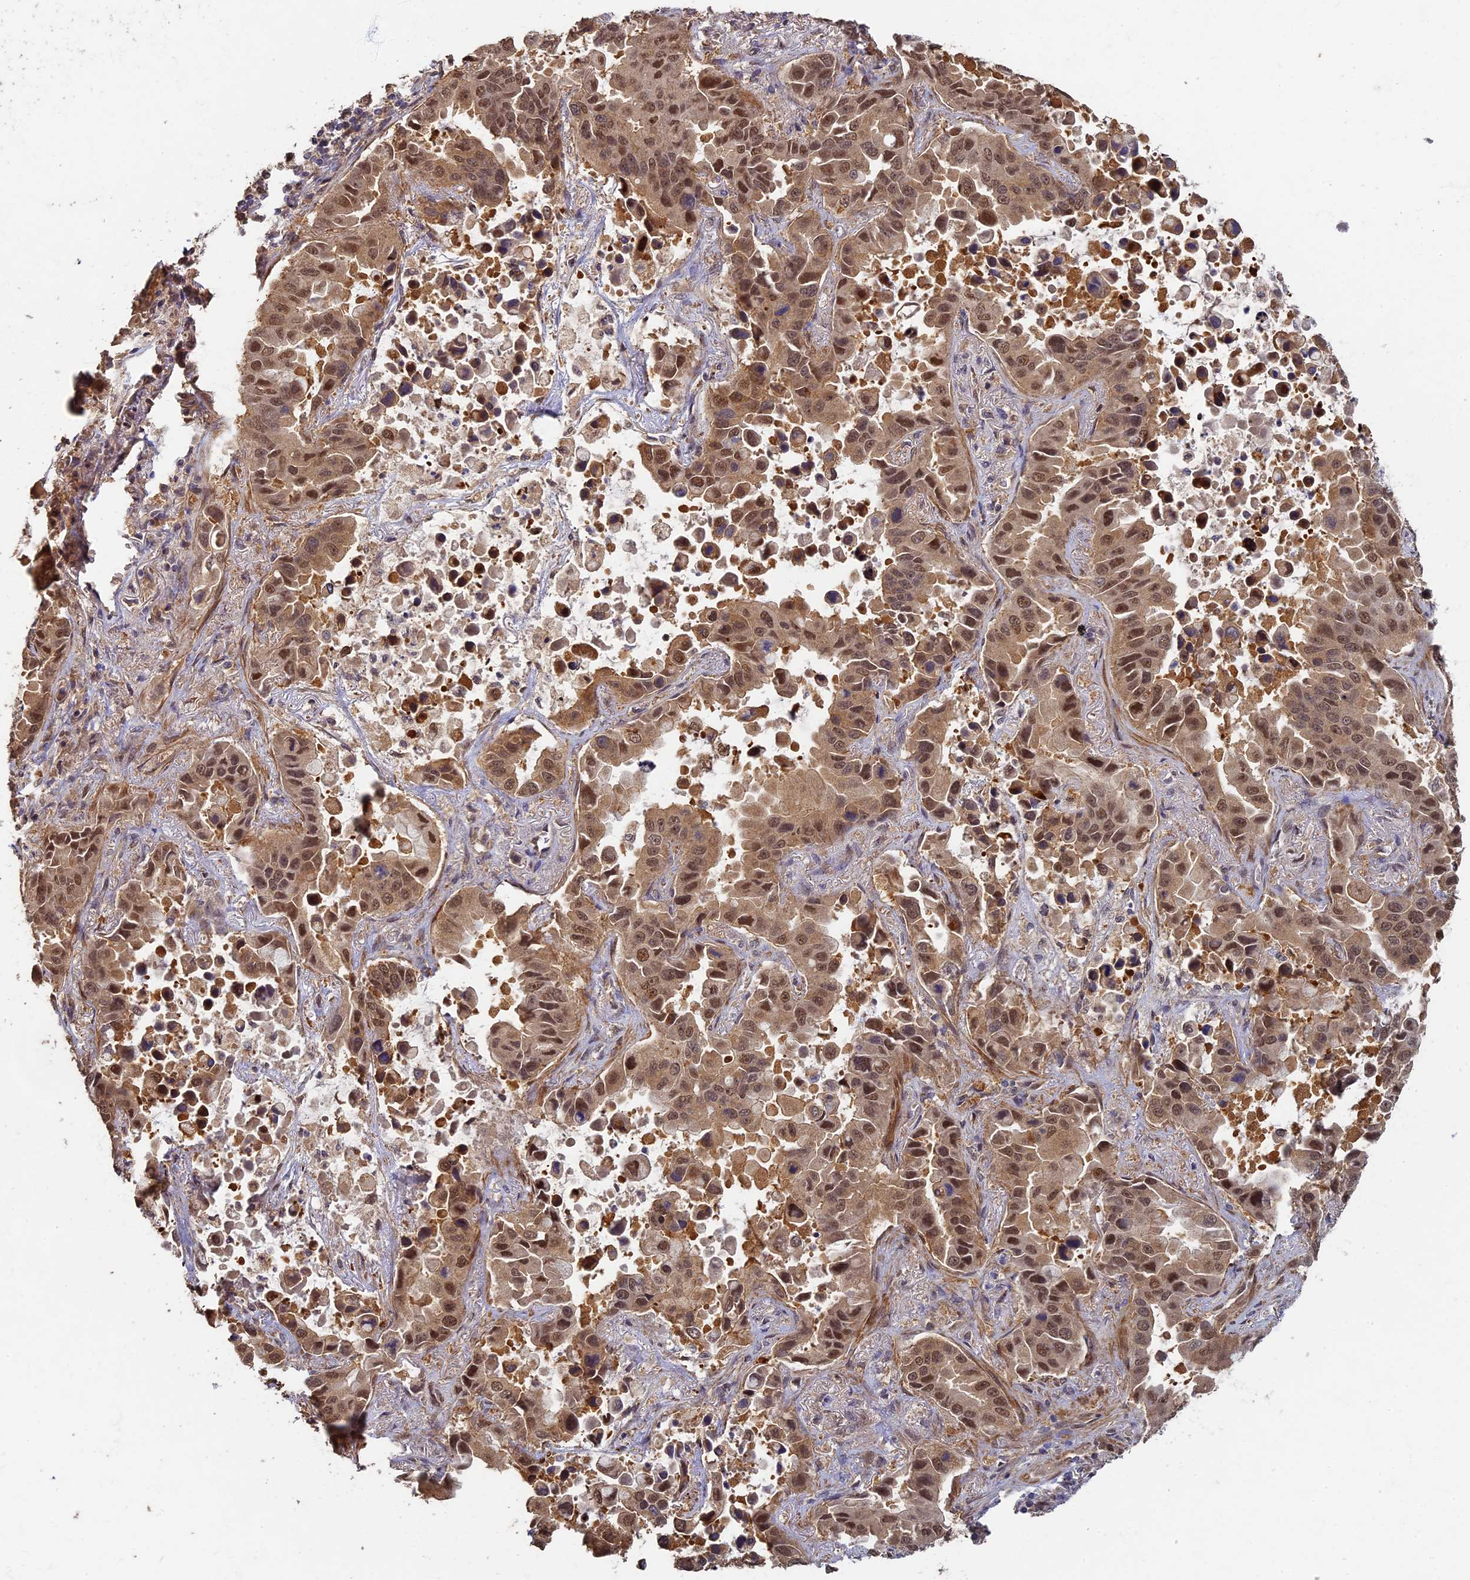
{"staining": {"intensity": "moderate", "quantity": ">75%", "location": "cytoplasmic/membranous,nuclear"}, "tissue": "lung cancer", "cell_type": "Tumor cells", "image_type": "cancer", "snomed": [{"axis": "morphology", "description": "Adenocarcinoma, NOS"}, {"axis": "topography", "description": "Lung"}], "caption": "The histopathology image shows immunohistochemical staining of lung cancer (adenocarcinoma). There is moderate cytoplasmic/membranous and nuclear staining is present in approximately >75% of tumor cells.", "gene": "RSPH3", "patient": {"sex": "male", "age": 64}}